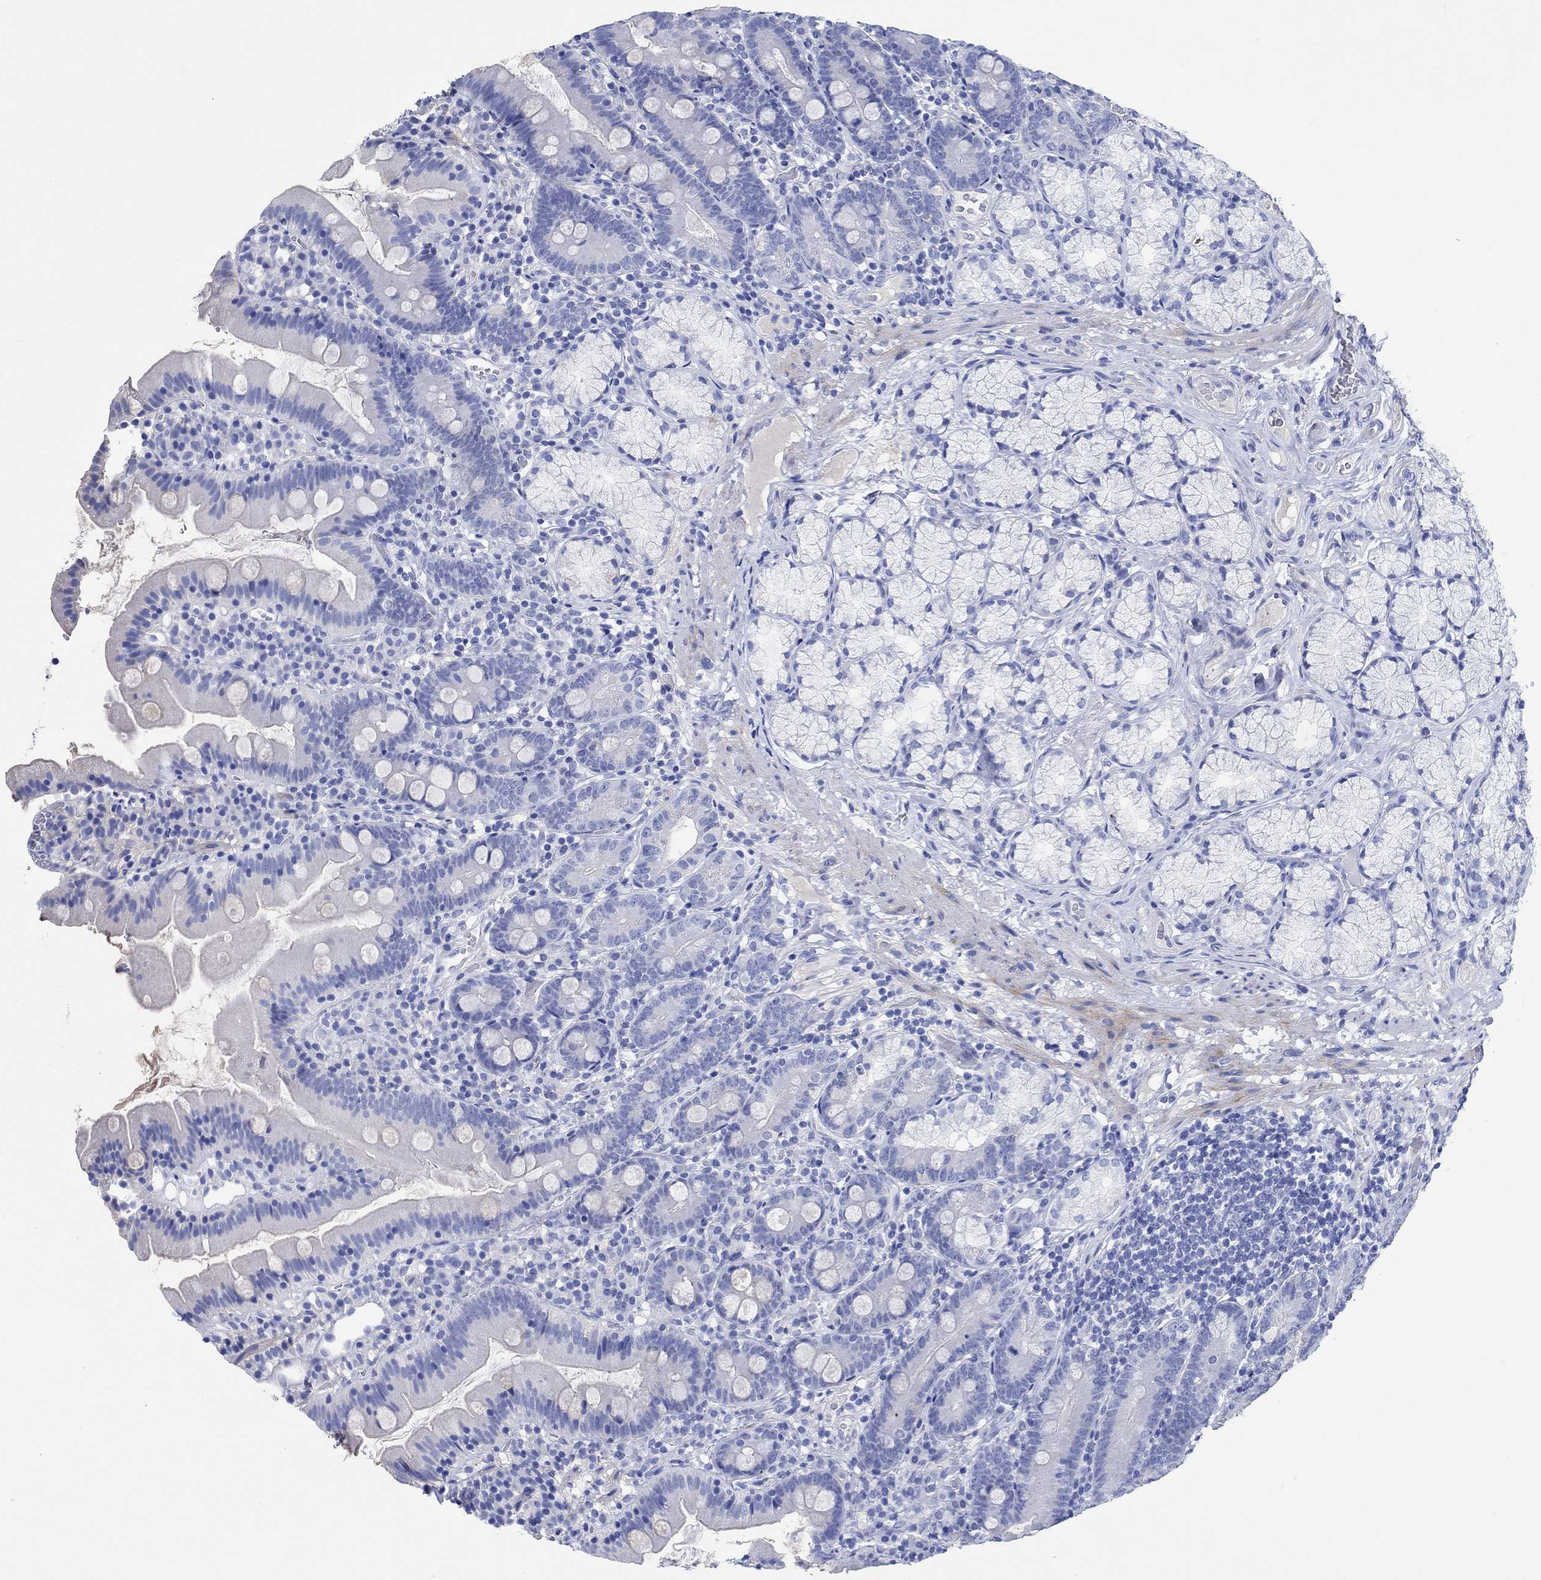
{"staining": {"intensity": "negative", "quantity": "none", "location": "none"}, "tissue": "duodenum", "cell_type": "Glandular cells", "image_type": "normal", "snomed": [{"axis": "morphology", "description": "Normal tissue, NOS"}, {"axis": "topography", "description": "Duodenum"}], "caption": "Micrograph shows no protein positivity in glandular cells of benign duodenum.", "gene": "SHISA4", "patient": {"sex": "female", "age": 67}}